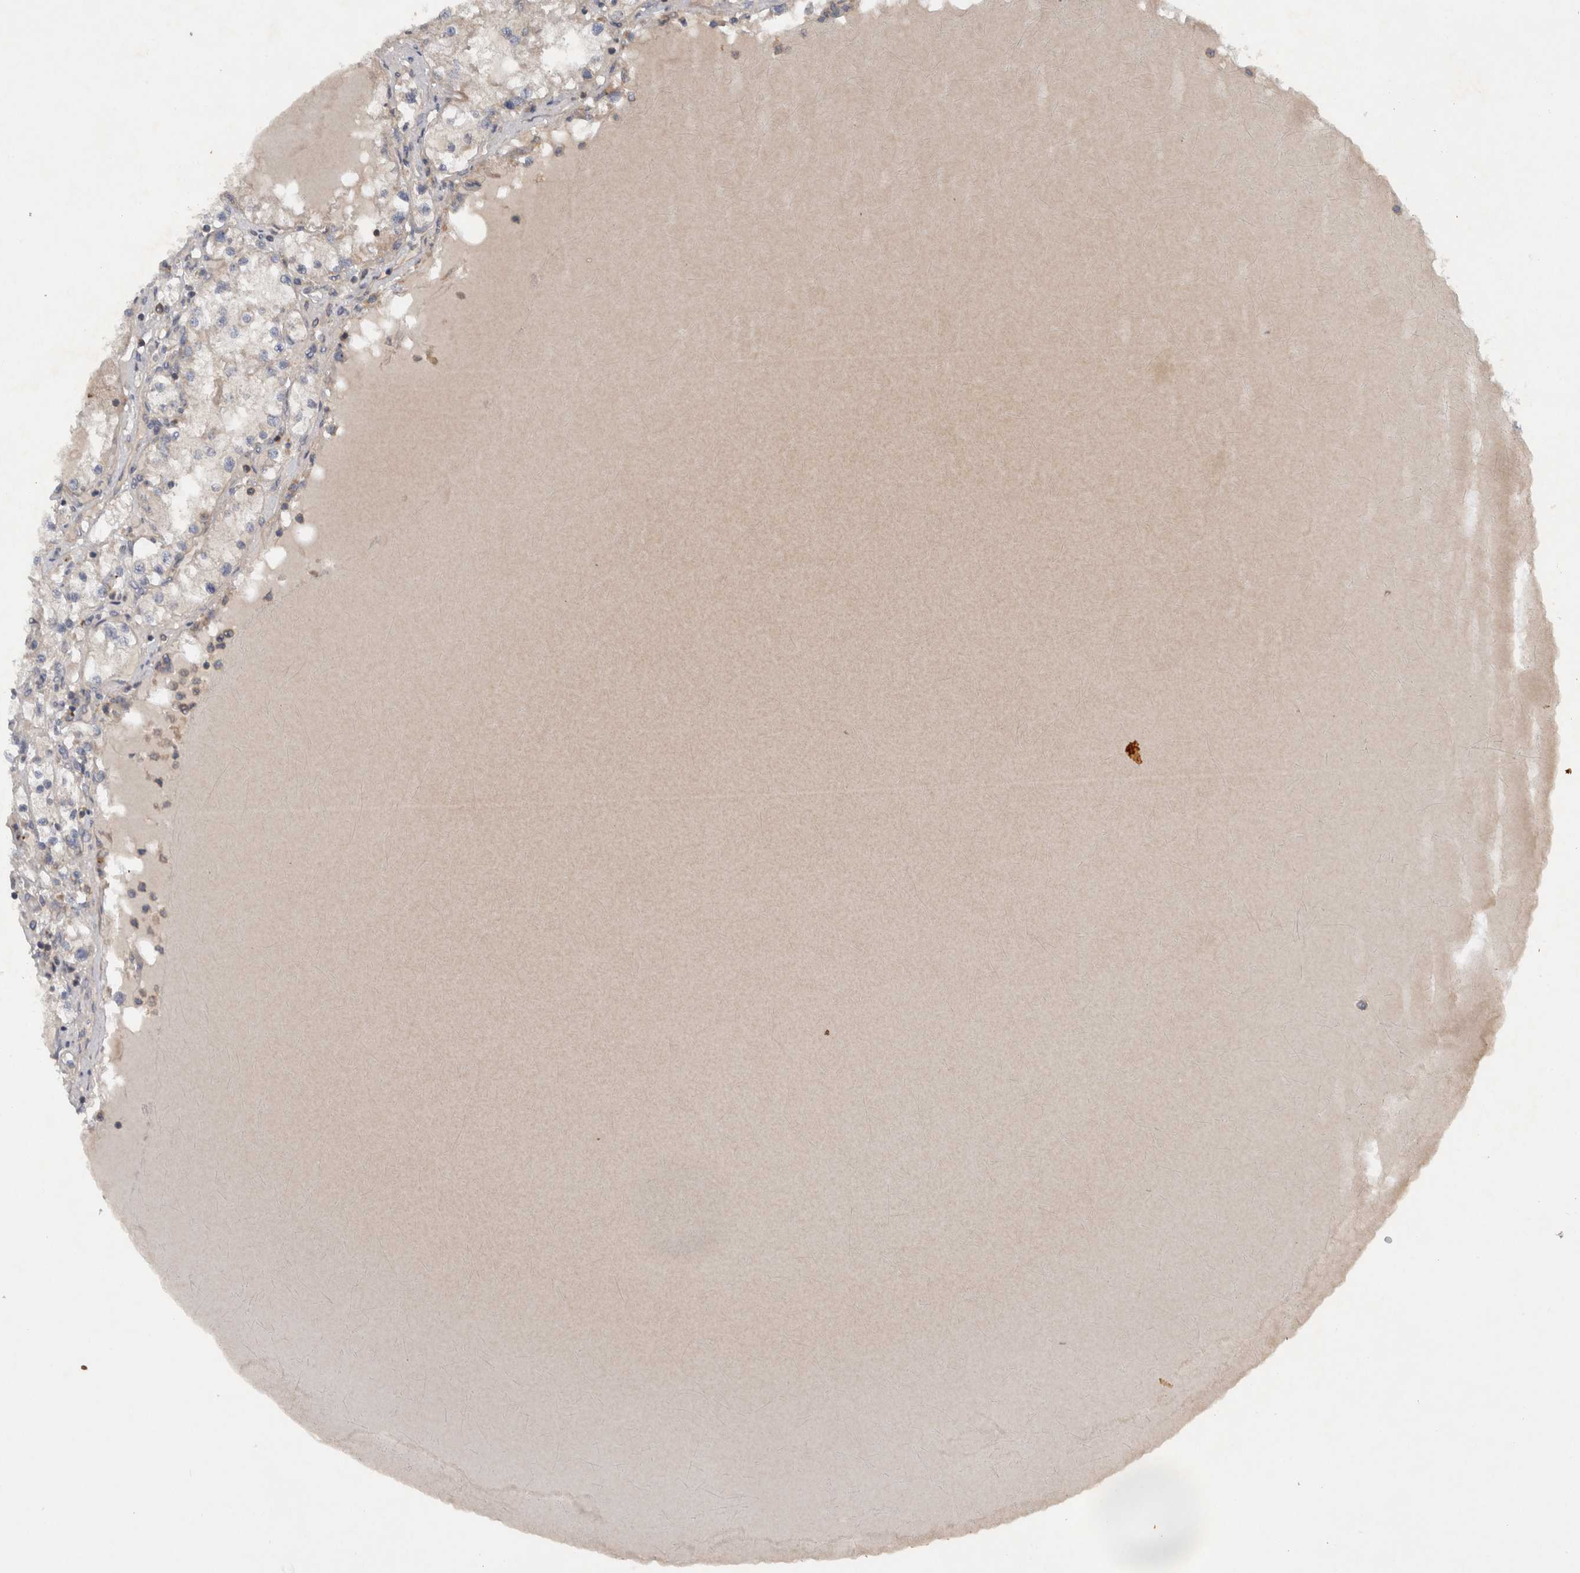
{"staining": {"intensity": "negative", "quantity": "none", "location": "none"}, "tissue": "renal cancer", "cell_type": "Tumor cells", "image_type": "cancer", "snomed": [{"axis": "morphology", "description": "Adenocarcinoma, NOS"}, {"axis": "topography", "description": "Kidney"}], "caption": "Tumor cells are negative for protein expression in human renal cancer.", "gene": "SCARA5", "patient": {"sex": "male", "age": 68}}